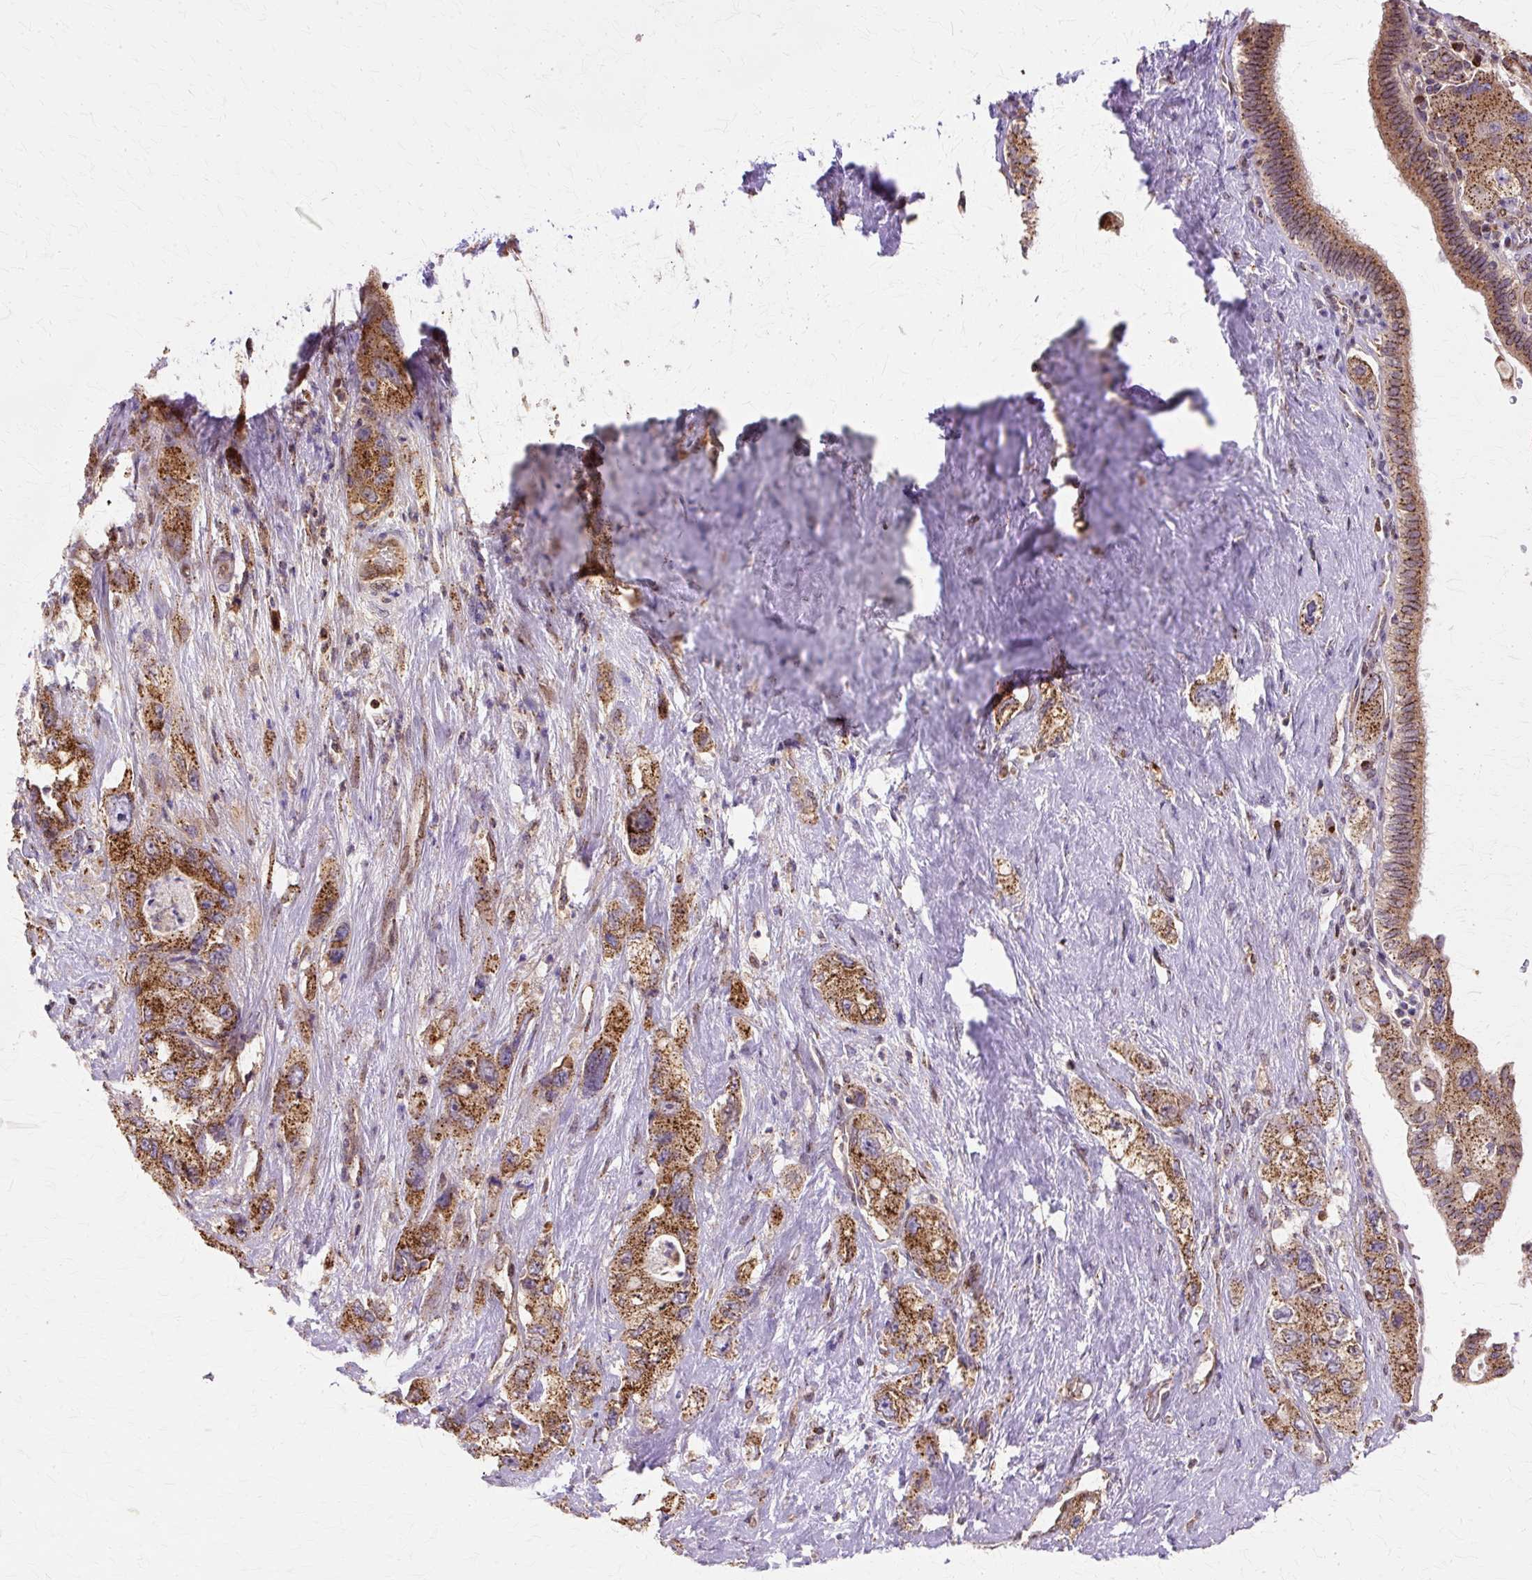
{"staining": {"intensity": "strong", "quantity": ">75%", "location": "cytoplasmic/membranous"}, "tissue": "pancreatic cancer", "cell_type": "Tumor cells", "image_type": "cancer", "snomed": [{"axis": "morphology", "description": "Adenocarcinoma, NOS"}, {"axis": "topography", "description": "Pancreas"}], "caption": "Protein staining by IHC reveals strong cytoplasmic/membranous staining in approximately >75% of tumor cells in pancreatic cancer. The staining was performed using DAB (3,3'-diaminobenzidine), with brown indicating positive protein expression. Nuclei are stained blue with hematoxylin.", "gene": "COPB1", "patient": {"sex": "female", "age": 73}}